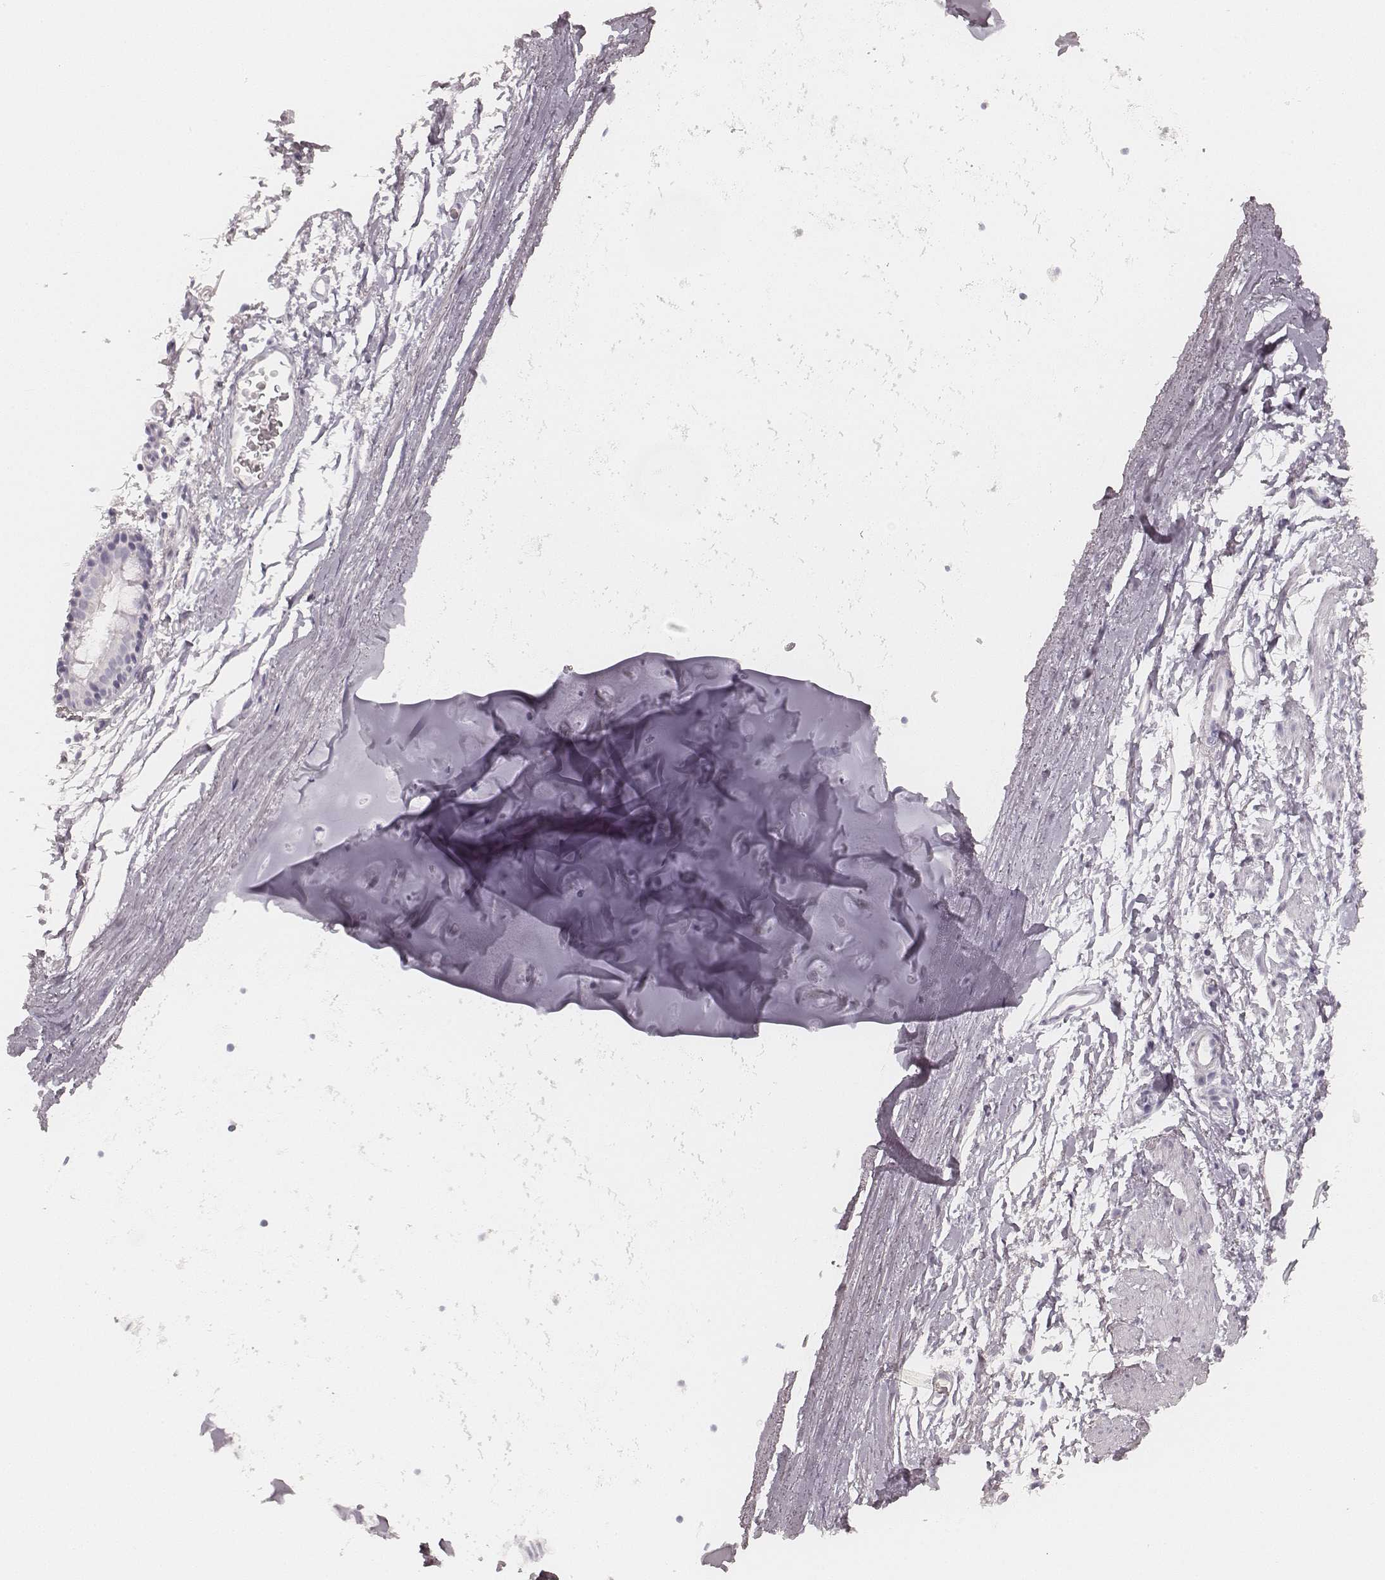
{"staining": {"intensity": "negative", "quantity": "none", "location": "none"}, "tissue": "bronchus", "cell_type": "Respiratory epithelial cells", "image_type": "normal", "snomed": [{"axis": "morphology", "description": "Normal tissue, NOS"}, {"axis": "topography", "description": "Lymph node"}, {"axis": "topography", "description": "Bronchus"}], "caption": "This is an immunohistochemistry (IHC) image of benign bronchus. There is no staining in respiratory epithelial cells.", "gene": "KRT72", "patient": {"sex": "female", "age": 70}}